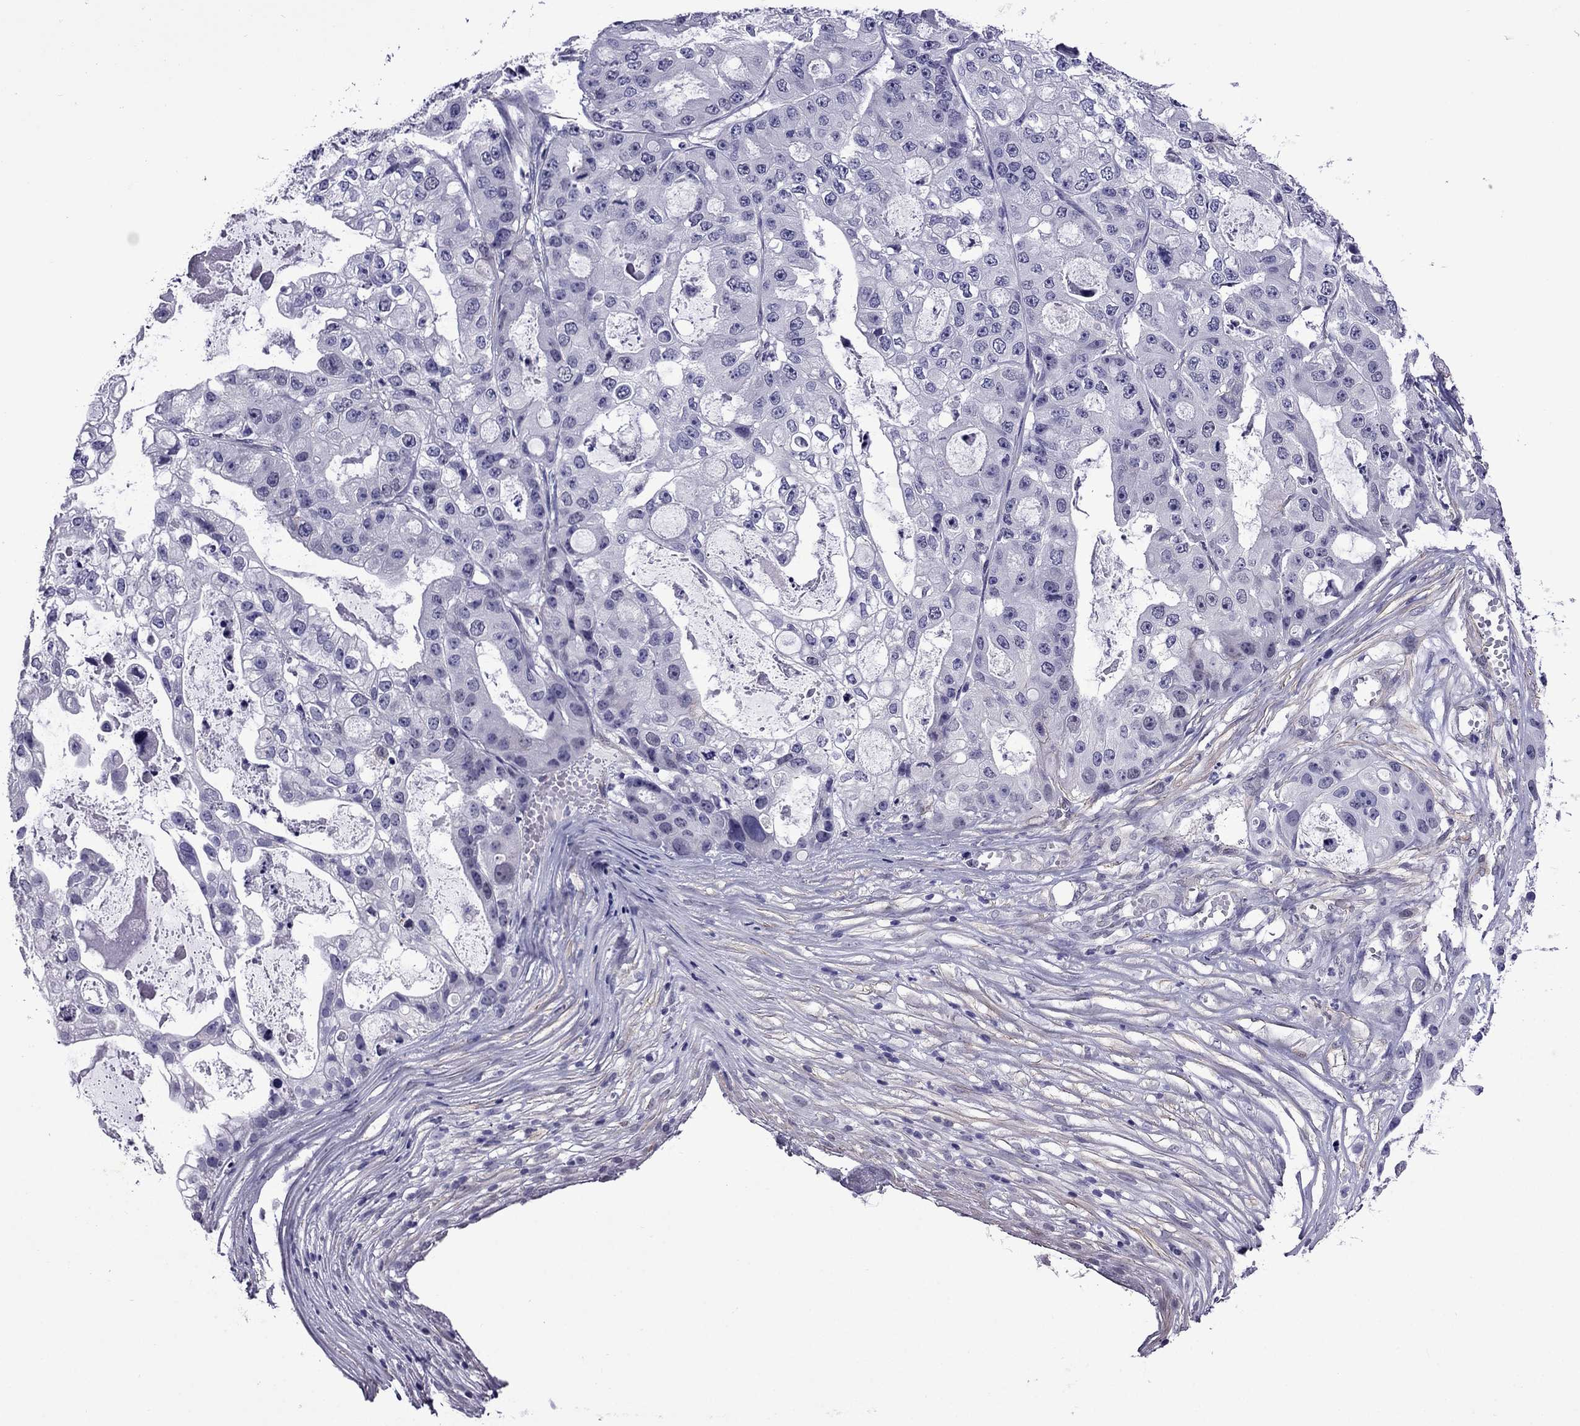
{"staining": {"intensity": "negative", "quantity": "none", "location": "none"}, "tissue": "ovarian cancer", "cell_type": "Tumor cells", "image_type": "cancer", "snomed": [{"axis": "morphology", "description": "Cystadenocarcinoma, serous, NOS"}, {"axis": "topography", "description": "Ovary"}], "caption": "Tumor cells show no significant protein positivity in ovarian serous cystadenocarcinoma. The staining is performed using DAB (3,3'-diaminobenzidine) brown chromogen with nuclei counter-stained in using hematoxylin.", "gene": "CHRNA5", "patient": {"sex": "female", "age": 56}}